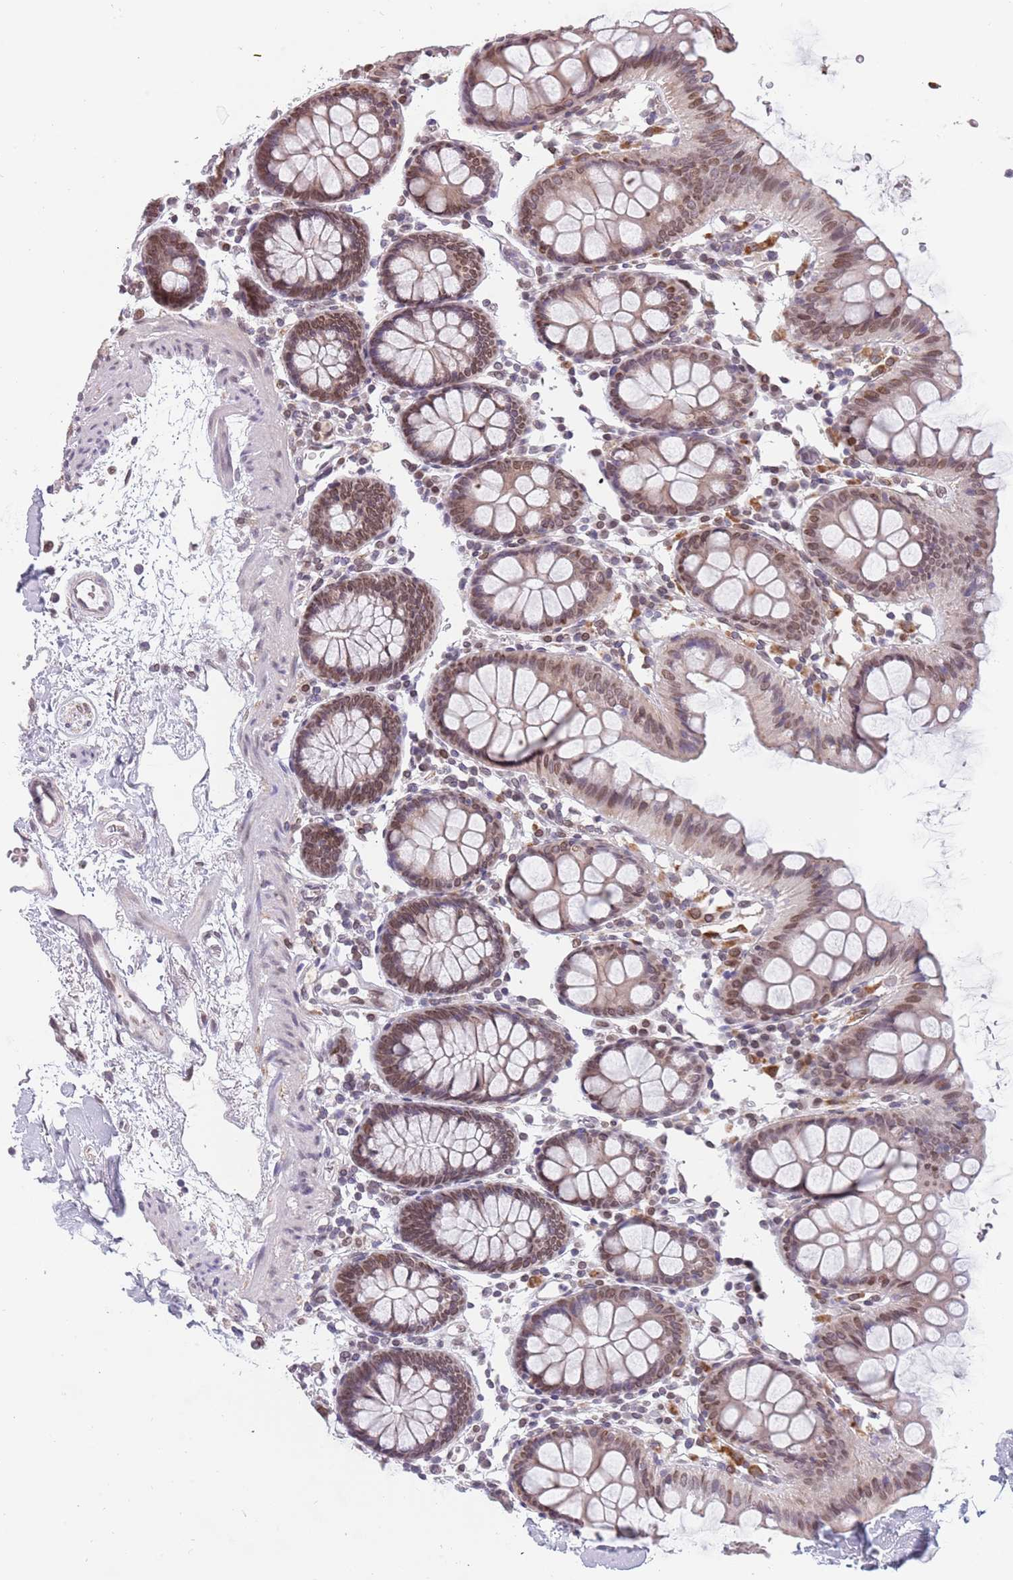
{"staining": {"intensity": "negative", "quantity": "none", "location": "none"}, "tissue": "colon", "cell_type": "Endothelial cells", "image_type": "normal", "snomed": [{"axis": "morphology", "description": "Normal tissue, NOS"}, {"axis": "topography", "description": "Colon"}], "caption": "Immunohistochemistry histopathology image of normal colon: colon stained with DAB reveals no significant protein positivity in endothelial cells.", "gene": "KLHDC2", "patient": {"sex": "male", "age": 75}}